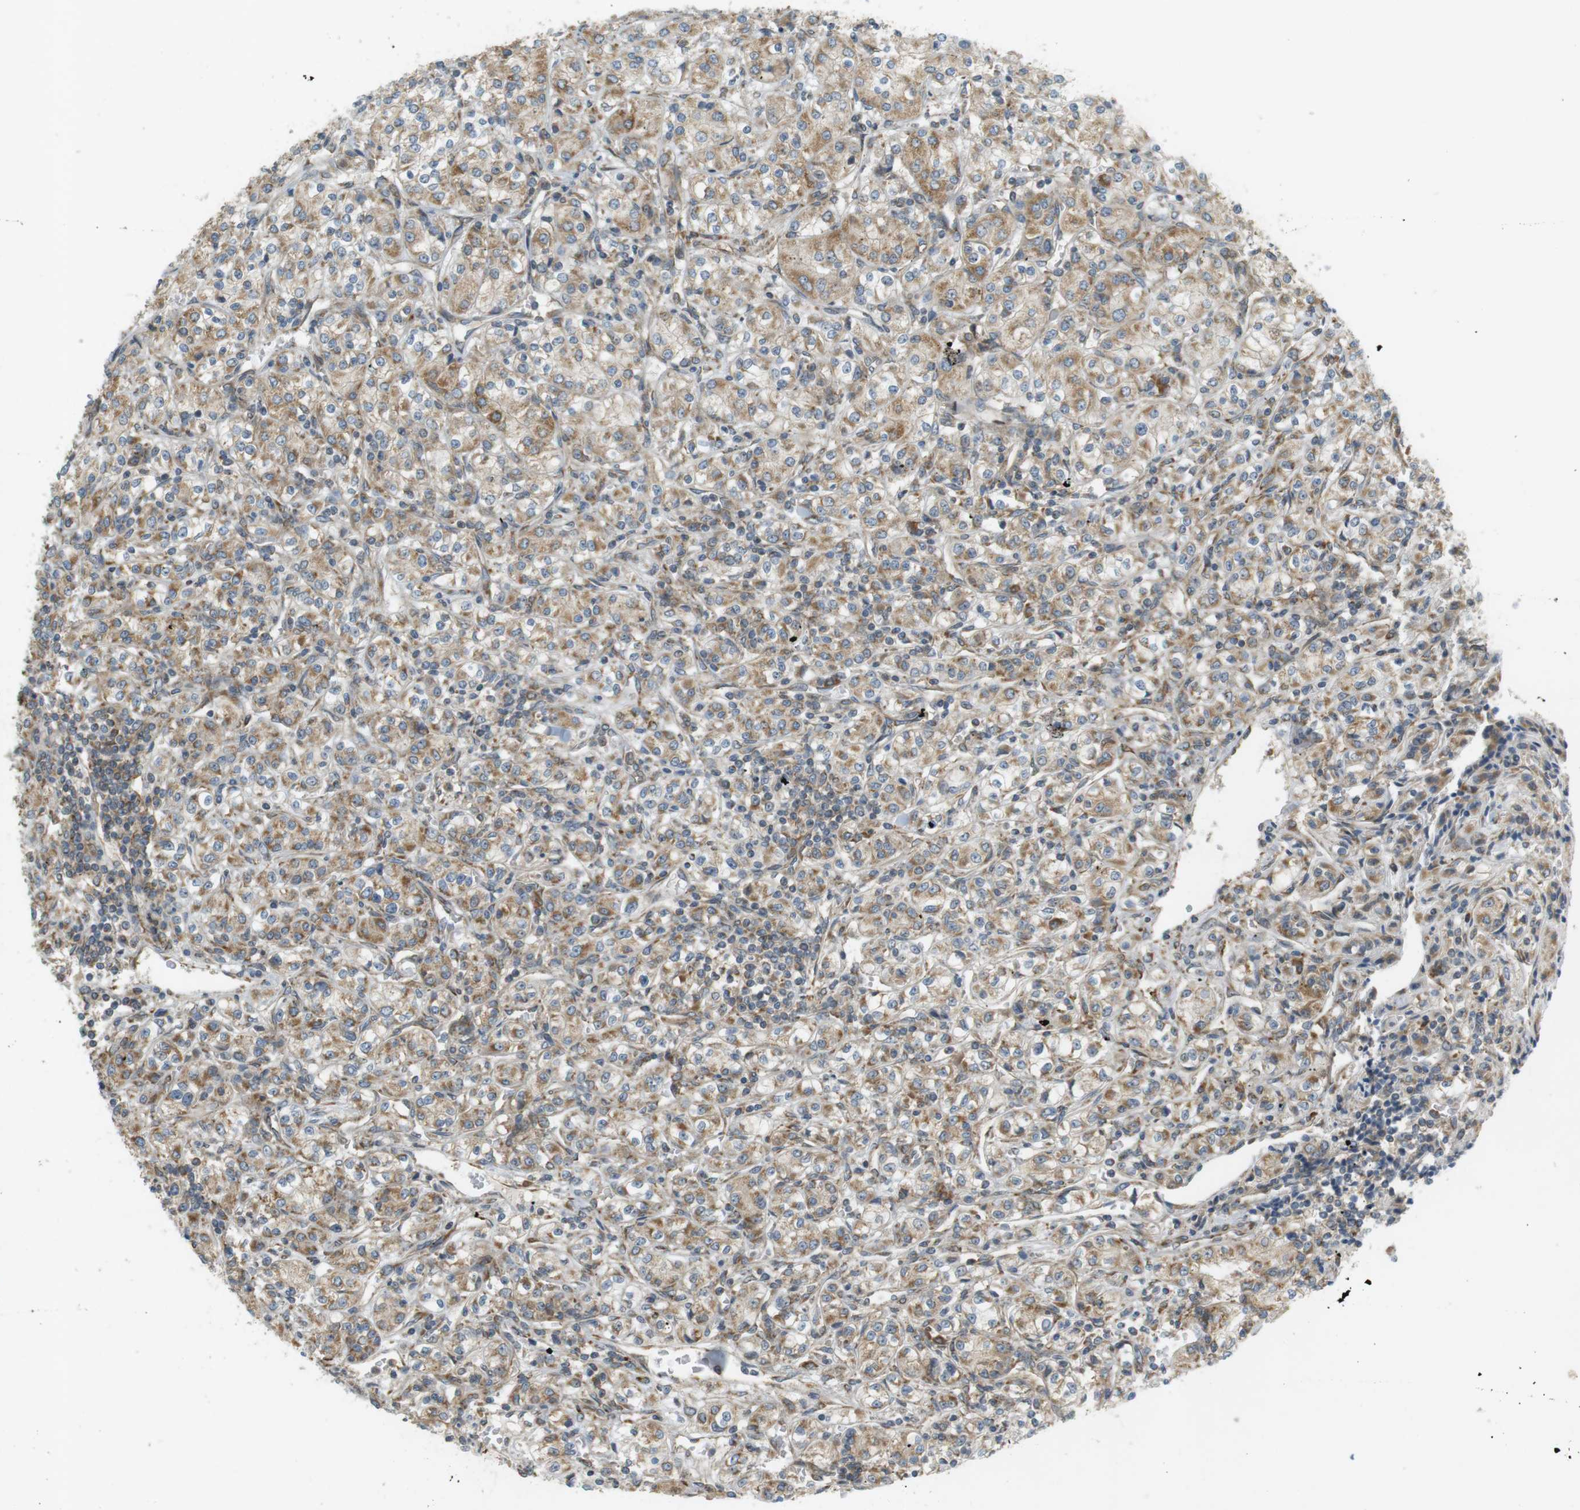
{"staining": {"intensity": "moderate", "quantity": ">75%", "location": "cytoplasmic/membranous"}, "tissue": "renal cancer", "cell_type": "Tumor cells", "image_type": "cancer", "snomed": [{"axis": "morphology", "description": "Adenocarcinoma, NOS"}, {"axis": "topography", "description": "Kidney"}], "caption": "Renal adenocarcinoma stained for a protein reveals moderate cytoplasmic/membranous positivity in tumor cells. (brown staining indicates protein expression, while blue staining denotes nuclei).", "gene": "SLC41A1", "patient": {"sex": "male", "age": 77}}